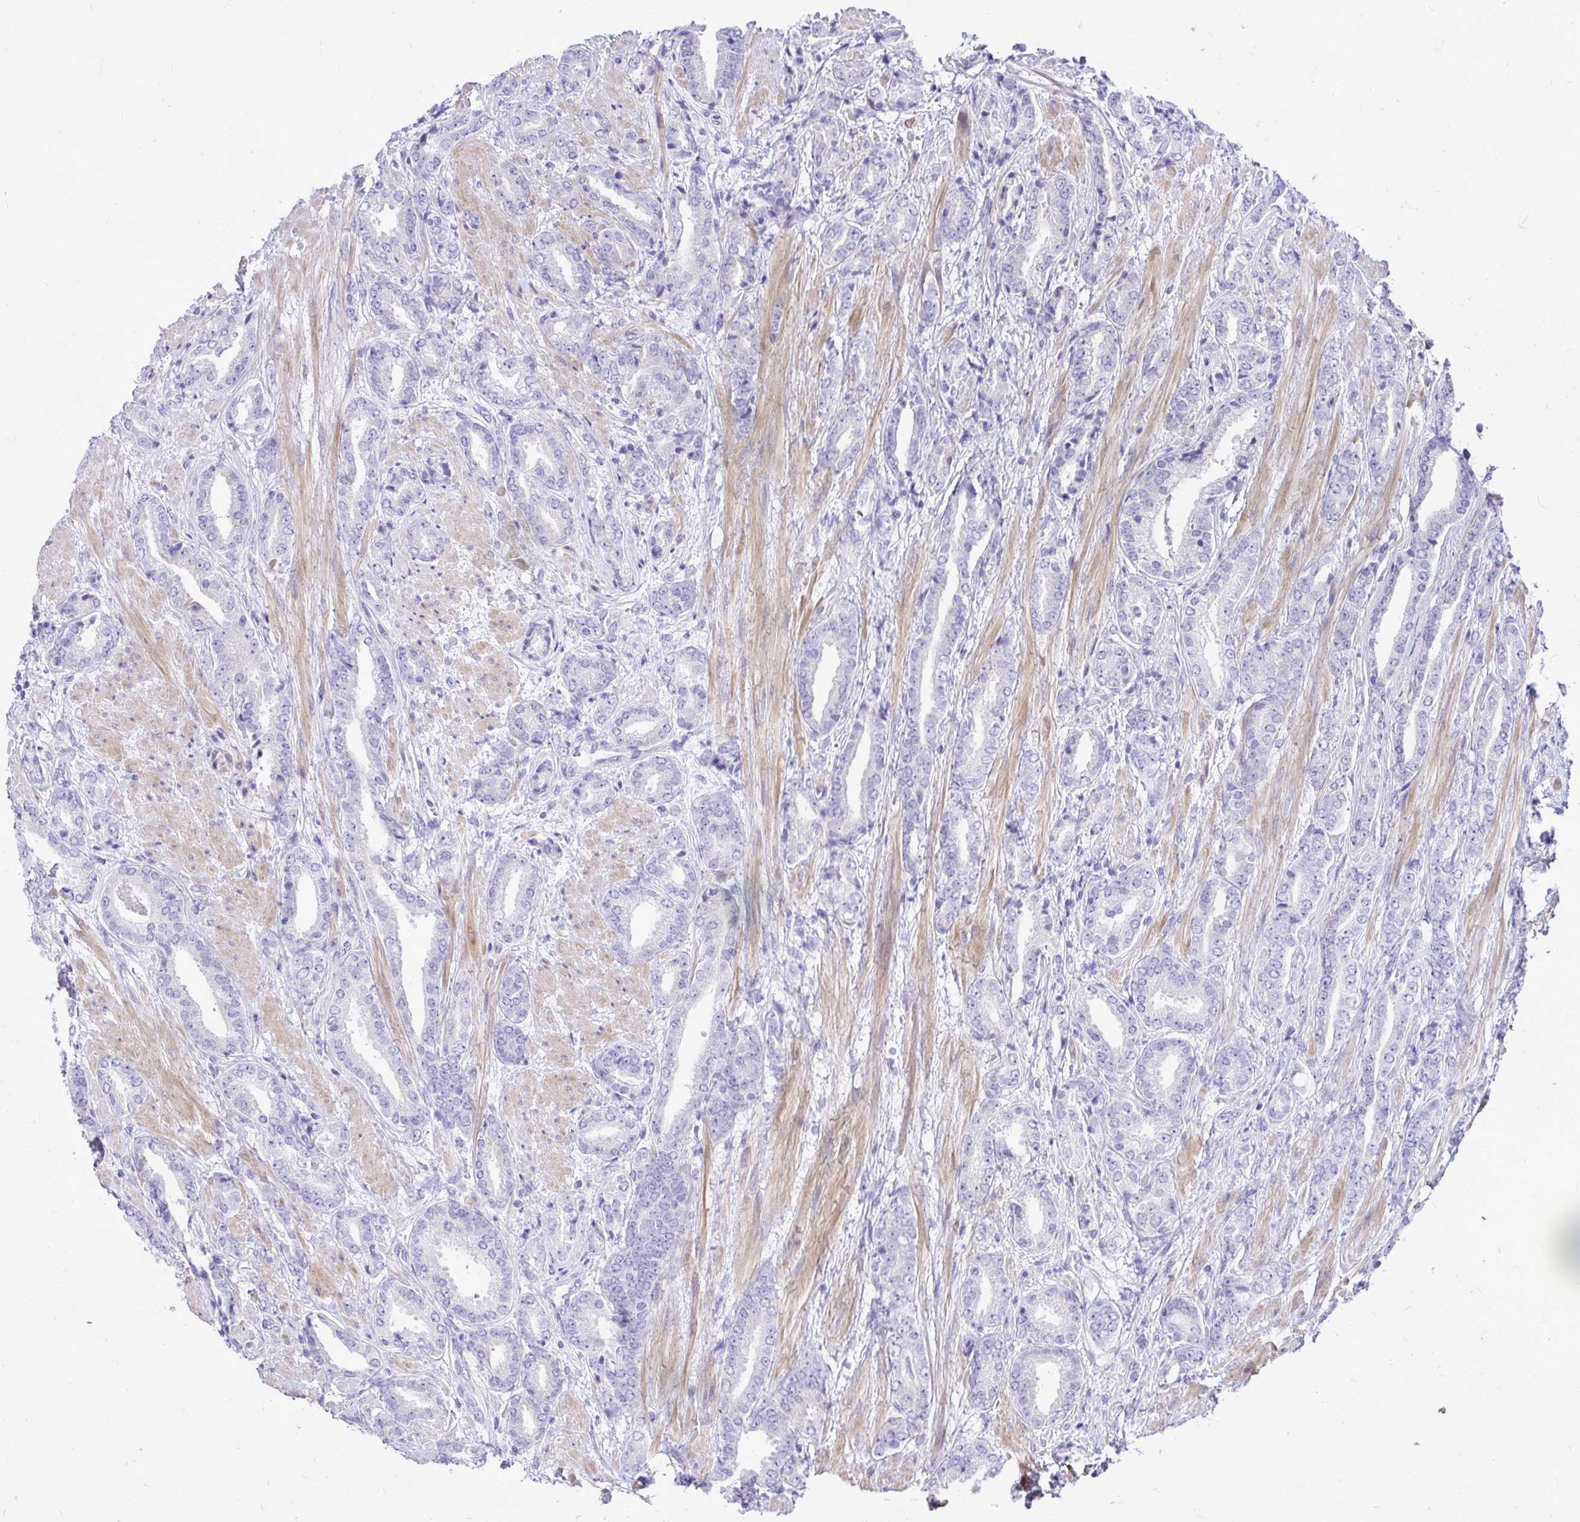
{"staining": {"intensity": "negative", "quantity": "none", "location": "none"}, "tissue": "prostate cancer", "cell_type": "Tumor cells", "image_type": "cancer", "snomed": [{"axis": "morphology", "description": "Adenocarcinoma, High grade"}, {"axis": "topography", "description": "Prostate"}], "caption": "DAB (3,3'-diaminobenzidine) immunohistochemical staining of high-grade adenocarcinoma (prostate) demonstrates no significant positivity in tumor cells.", "gene": "PELI3", "patient": {"sex": "male", "age": 56}}